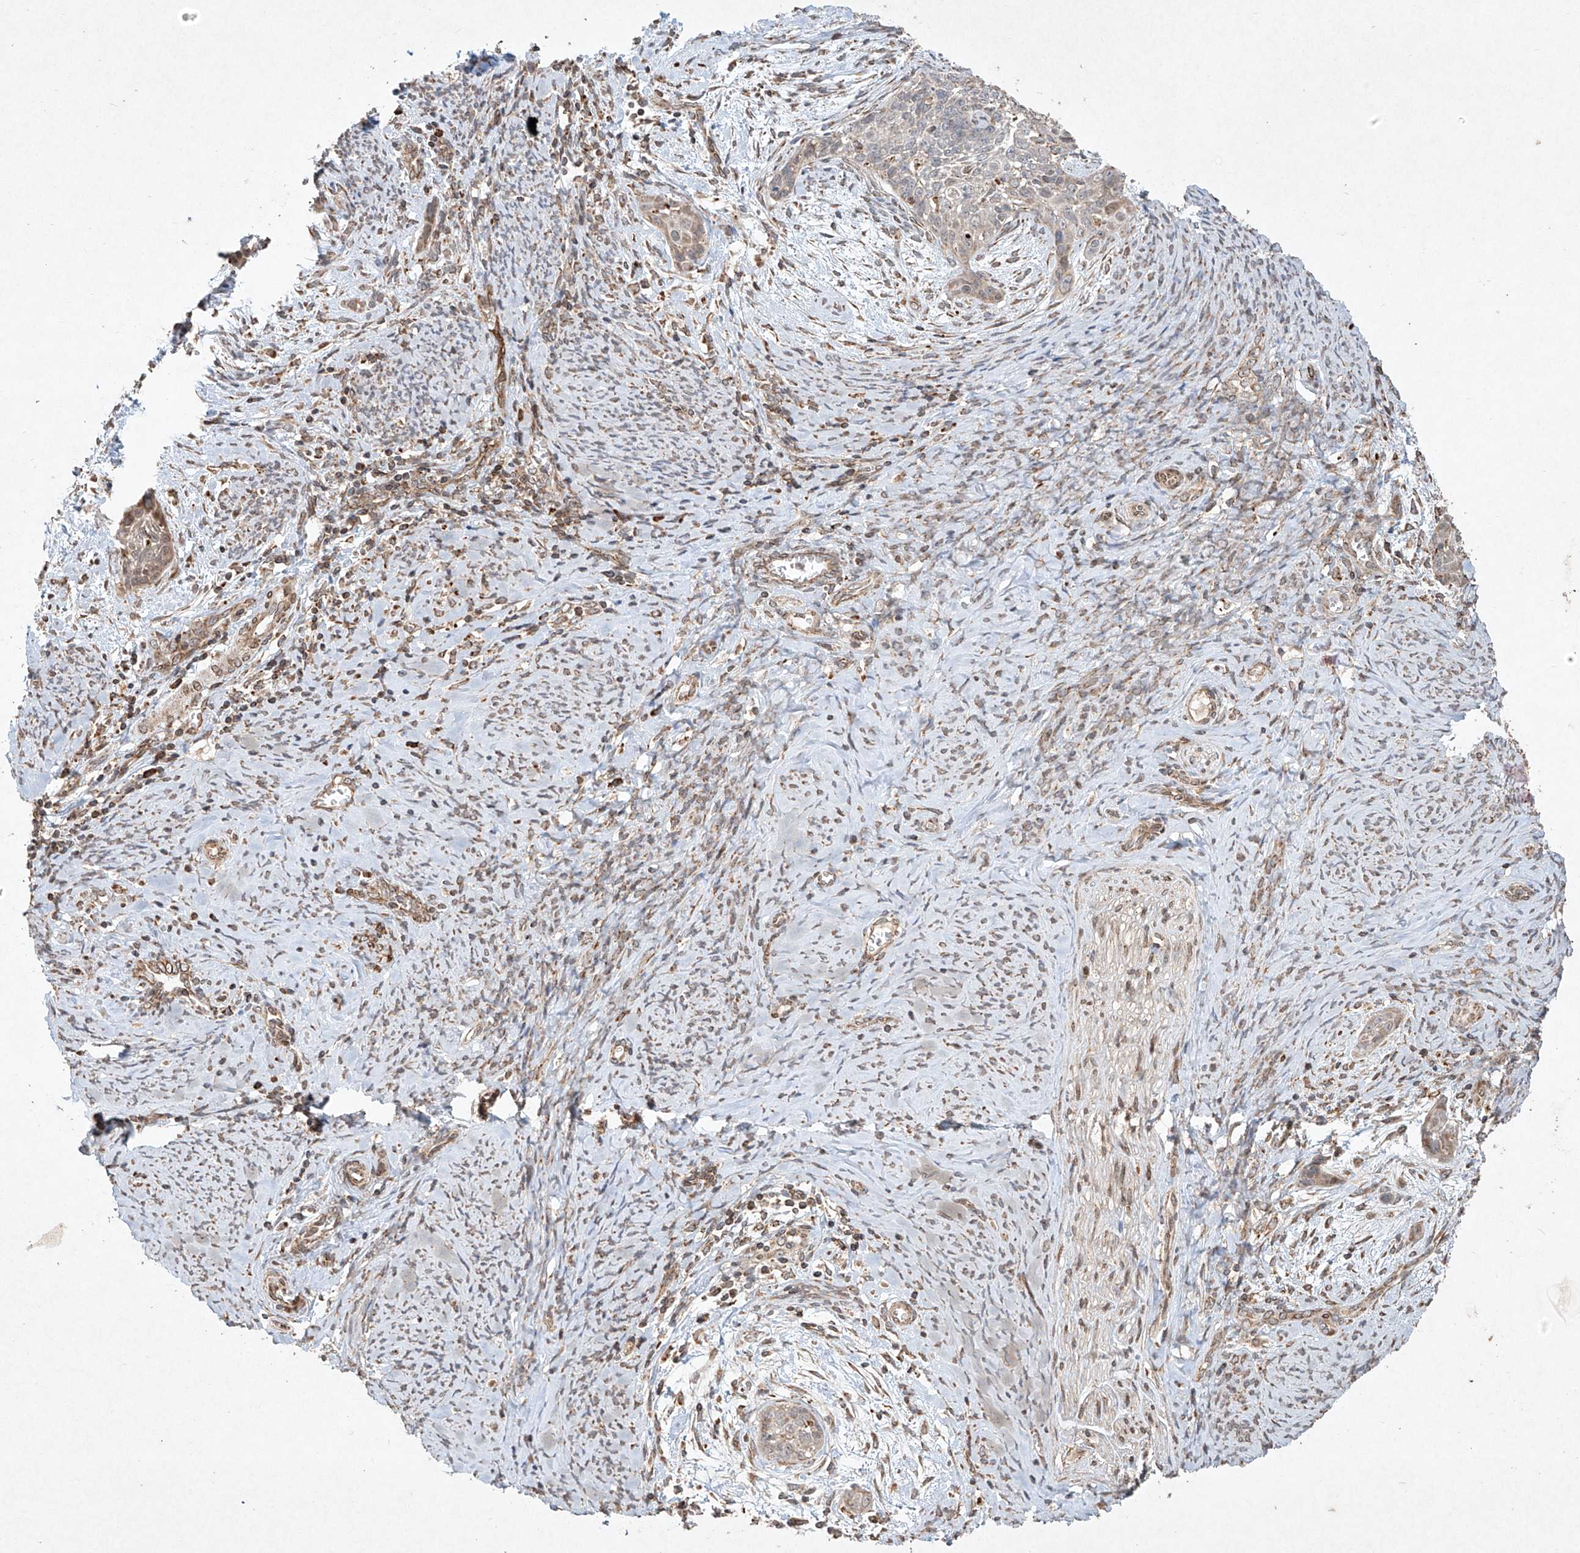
{"staining": {"intensity": "weak", "quantity": "<25%", "location": "cytoplasmic/membranous"}, "tissue": "cervical cancer", "cell_type": "Tumor cells", "image_type": "cancer", "snomed": [{"axis": "morphology", "description": "Squamous cell carcinoma, NOS"}, {"axis": "topography", "description": "Cervix"}], "caption": "Immunohistochemical staining of human cervical cancer (squamous cell carcinoma) displays no significant positivity in tumor cells. Nuclei are stained in blue.", "gene": "SEMA3B", "patient": {"sex": "female", "age": 33}}